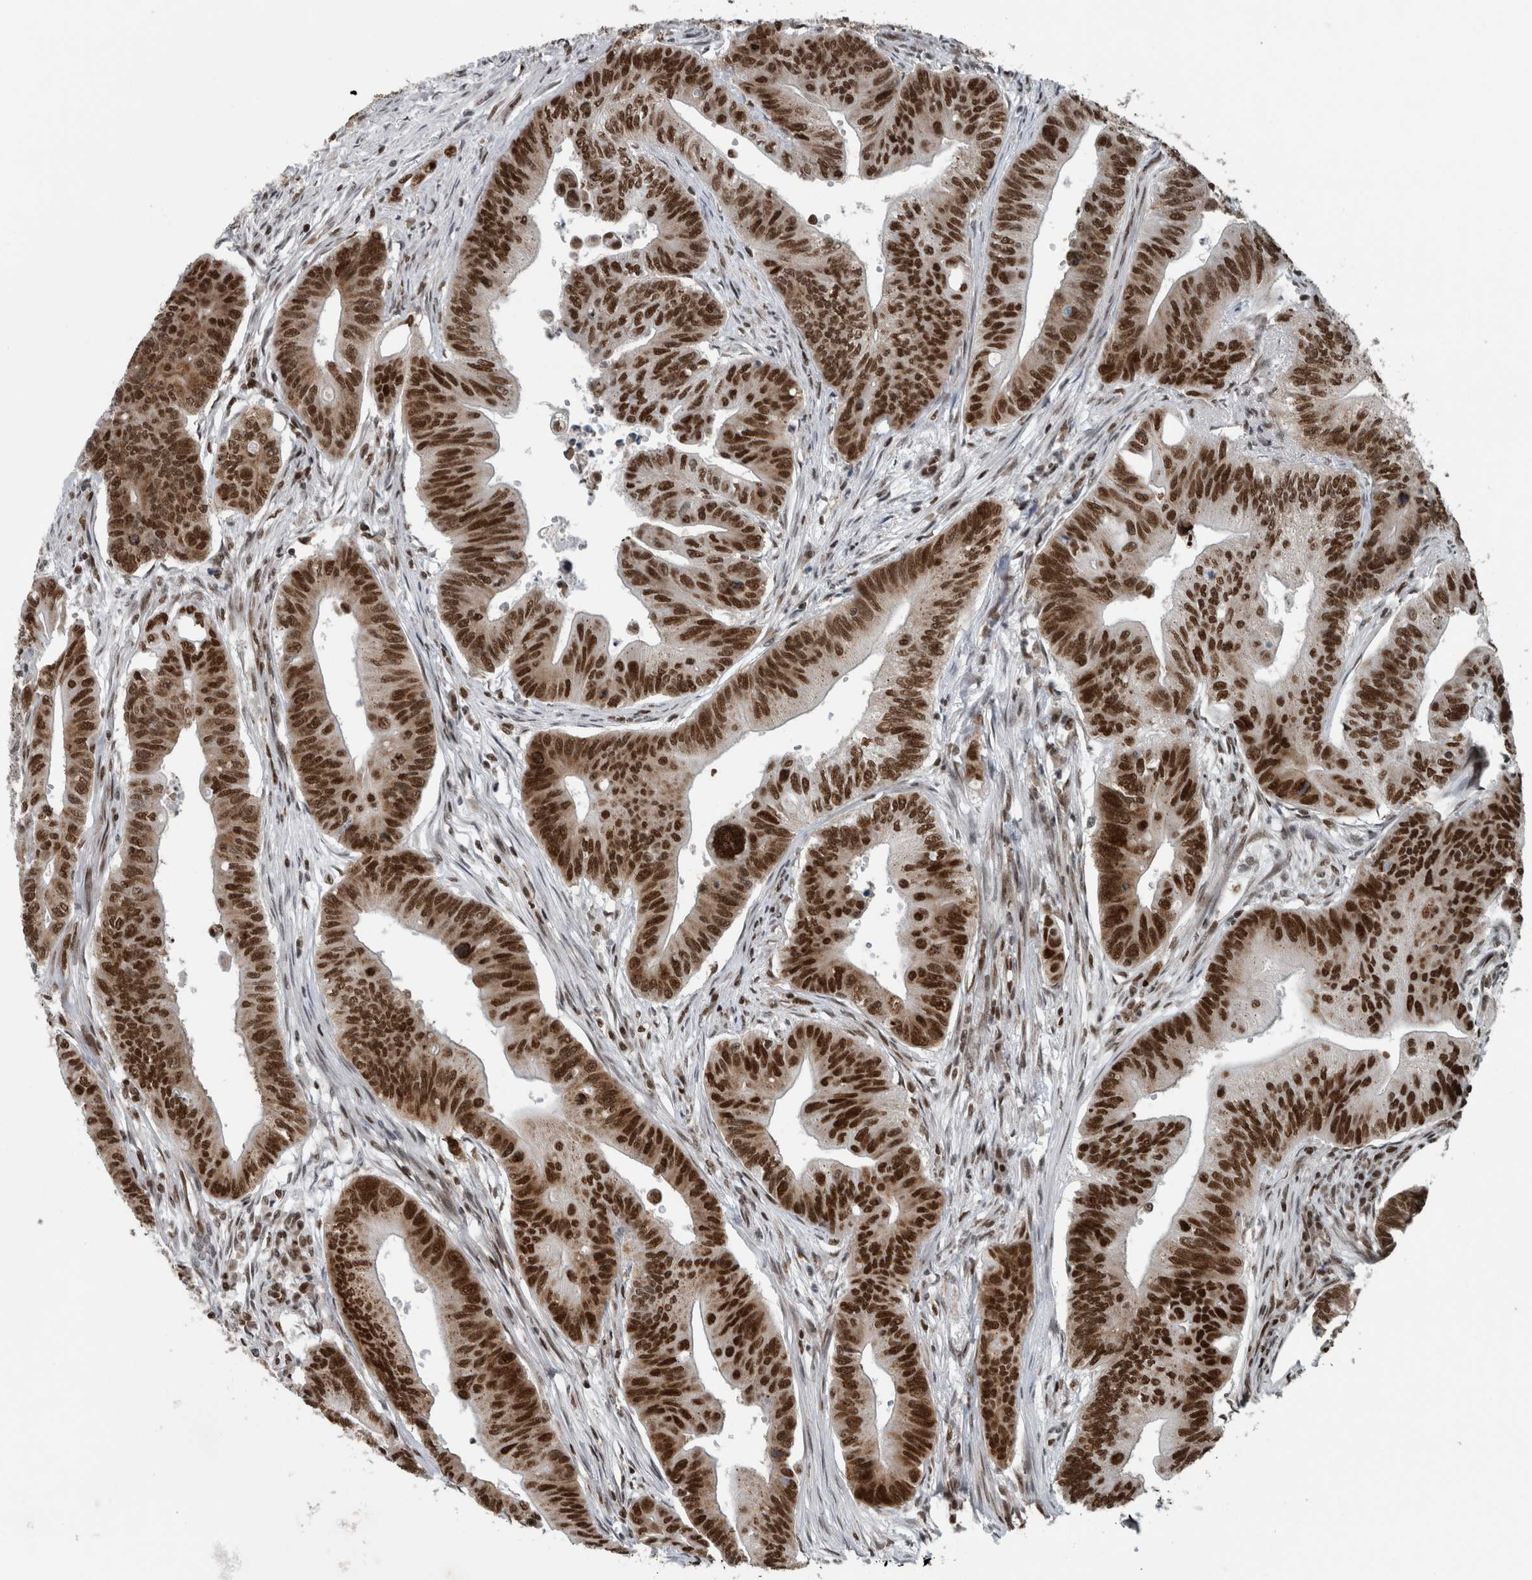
{"staining": {"intensity": "strong", "quantity": ">75%", "location": "nuclear"}, "tissue": "colorectal cancer", "cell_type": "Tumor cells", "image_type": "cancer", "snomed": [{"axis": "morphology", "description": "Adenoma, NOS"}, {"axis": "morphology", "description": "Adenocarcinoma, NOS"}, {"axis": "topography", "description": "Colon"}], "caption": "The micrograph demonstrates a brown stain indicating the presence of a protein in the nuclear of tumor cells in colorectal adenocarcinoma.", "gene": "DNMT3A", "patient": {"sex": "male", "age": 79}}